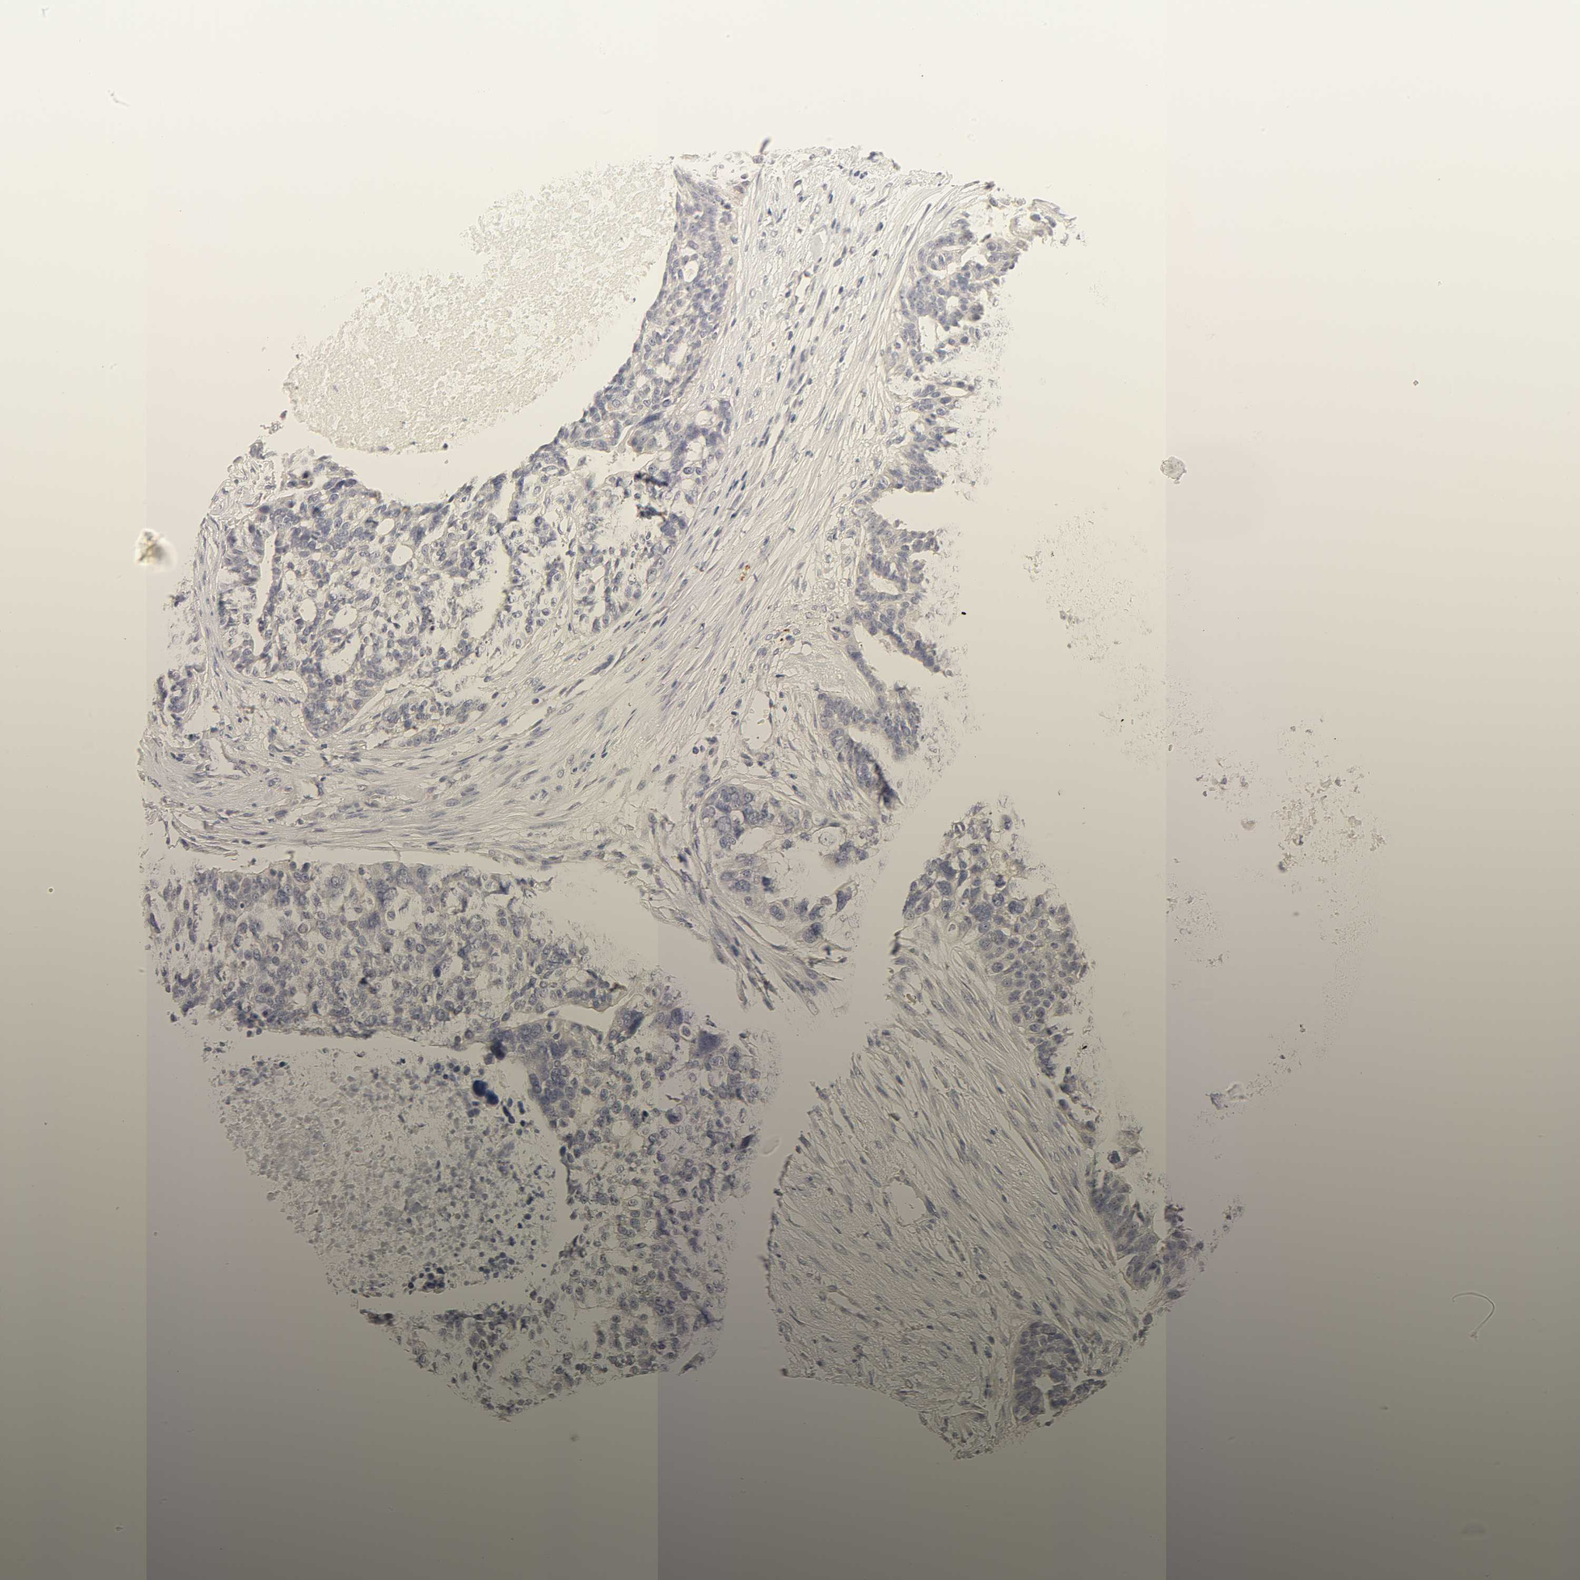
{"staining": {"intensity": "negative", "quantity": "none", "location": "none"}, "tissue": "ovarian cancer", "cell_type": "Tumor cells", "image_type": "cancer", "snomed": [{"axis": "morphology", "description": "Cystadenocarcinoma, serous, NOS"}, {"axis": "topography", "description": "Ovary"}], "caption": "This is an immunohistochemistry histopathology image of human ovarian serous cystadenocarcinoma. There is no expression in tumor cells.", "gene": "CYP4B1", "patient": {"sex": "female", "age": 59}}